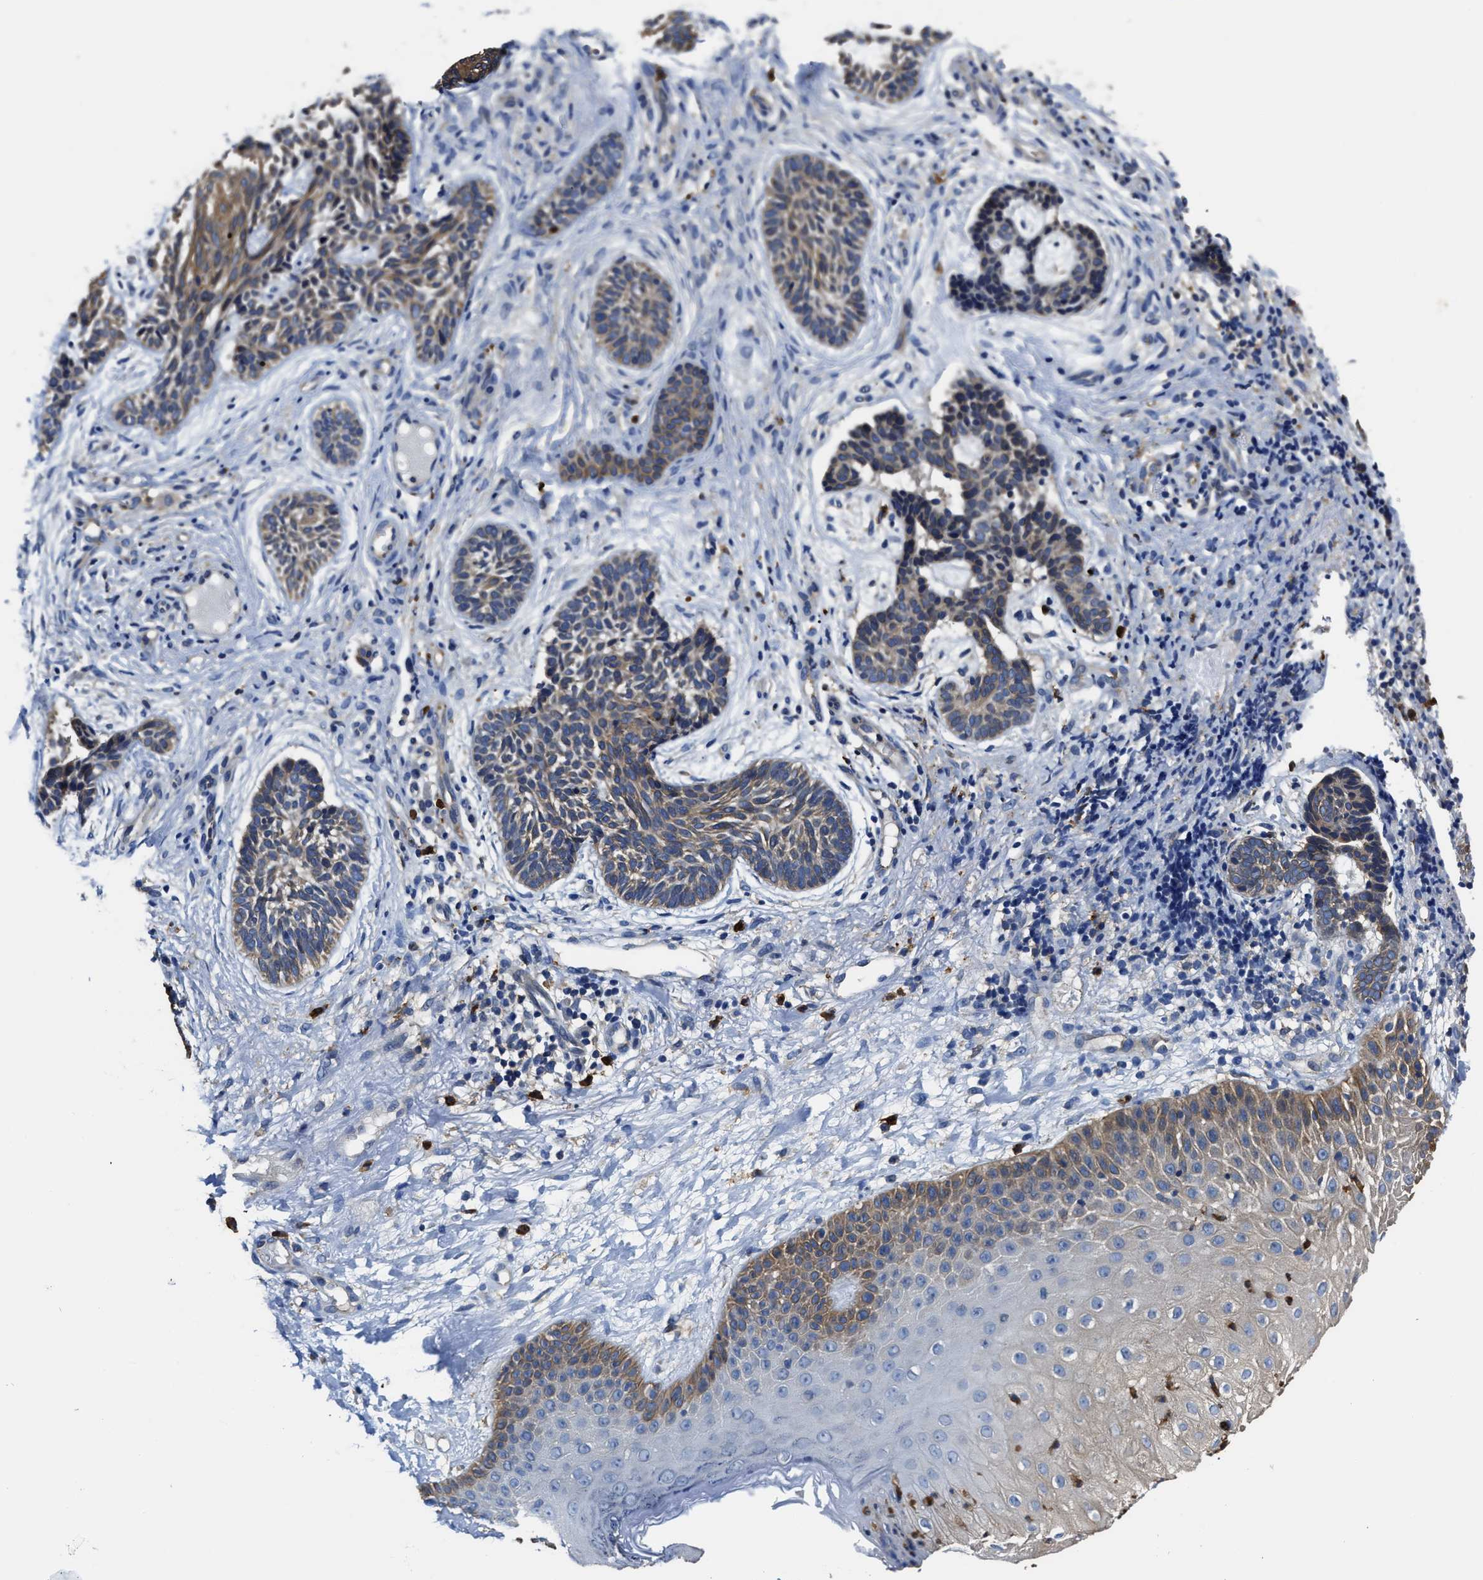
{"staining": {"intensity": "weak", "quantity": ">75%", "location": "cytoplasmic/membranous"}, "tissue": "skin cancer", "cell_type": "Tumor cells", "image_type": "cancer", "snomed": [{"axis": "morphology", "description": "Normal tissue, NOS"}, {"axis": "morphology", "description": "Basal cell carcinoma"}, {"axis": "topography", "description": "Skin"}], "caption": "Brown immunohistochemical staining in skin basal cell carcinoma displays weak cytoplasmic/membranous staining in about >75% of tumor cells.", "gene": "TRAF6", "patient": {"sex": "male", "age": 63}}